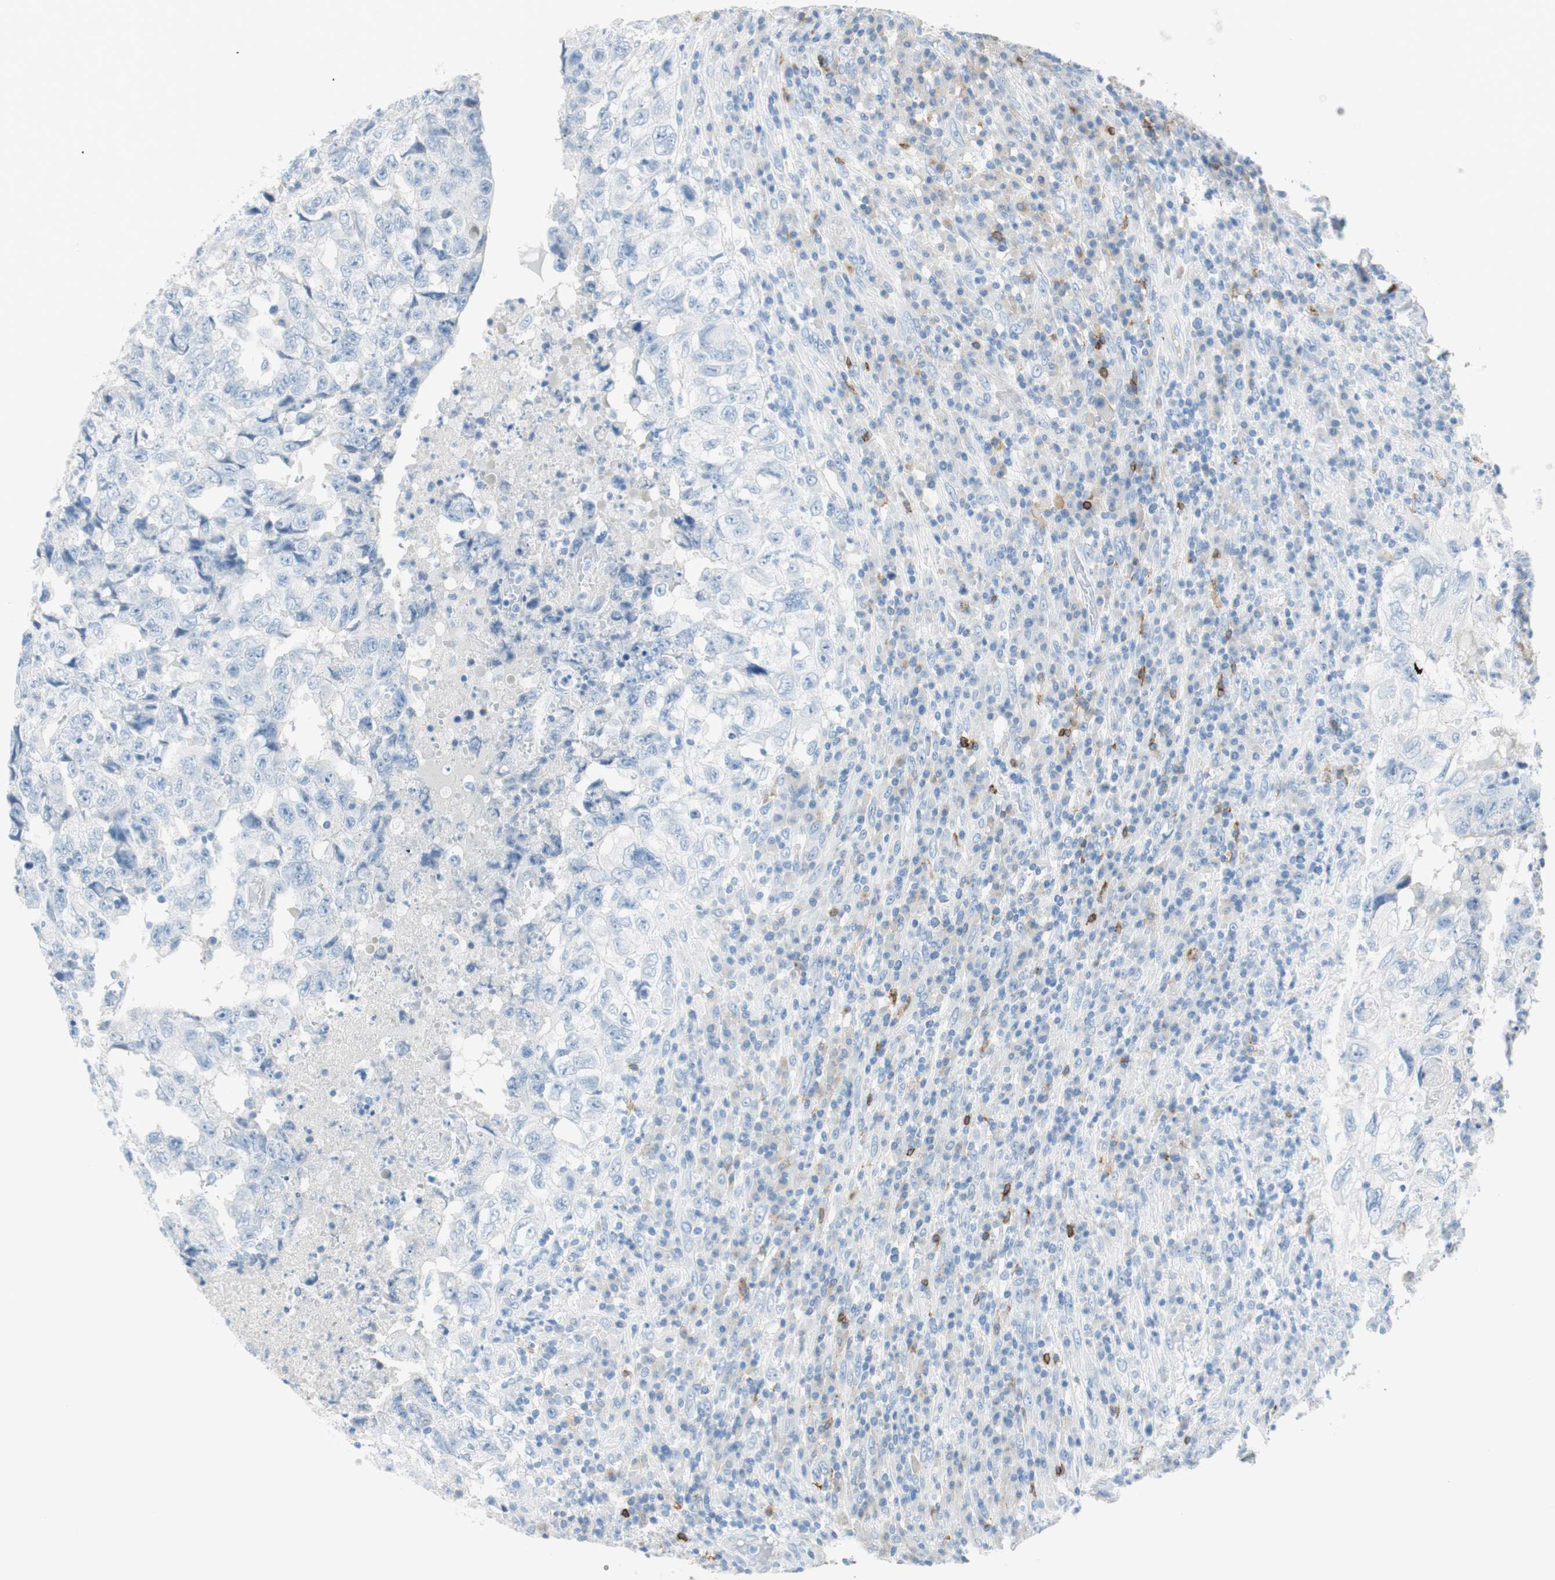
{"staining": {"intensity": "negative", "quantity": "none", "location": "none"}, "tissue": "testis cancer", "cell_type": "Tumor cells", "image_type": "cancer", "snomed": [{"axis": "morphology", "description": "Necrosis, NOS"}, {"axis": "morphology", "description": "Carcinoma, Embryonal, NOS"}, {"axis": "topography", "description": "Testis"}], "caption": "High power microscopy histopathology image of an immunohistochemistry micrograph of testis embryonal carcinoma, revealing no significant expression in tumor cells.", "gene": "TNFRSF13C", "patient": {"sex": "male", "age": 19}}